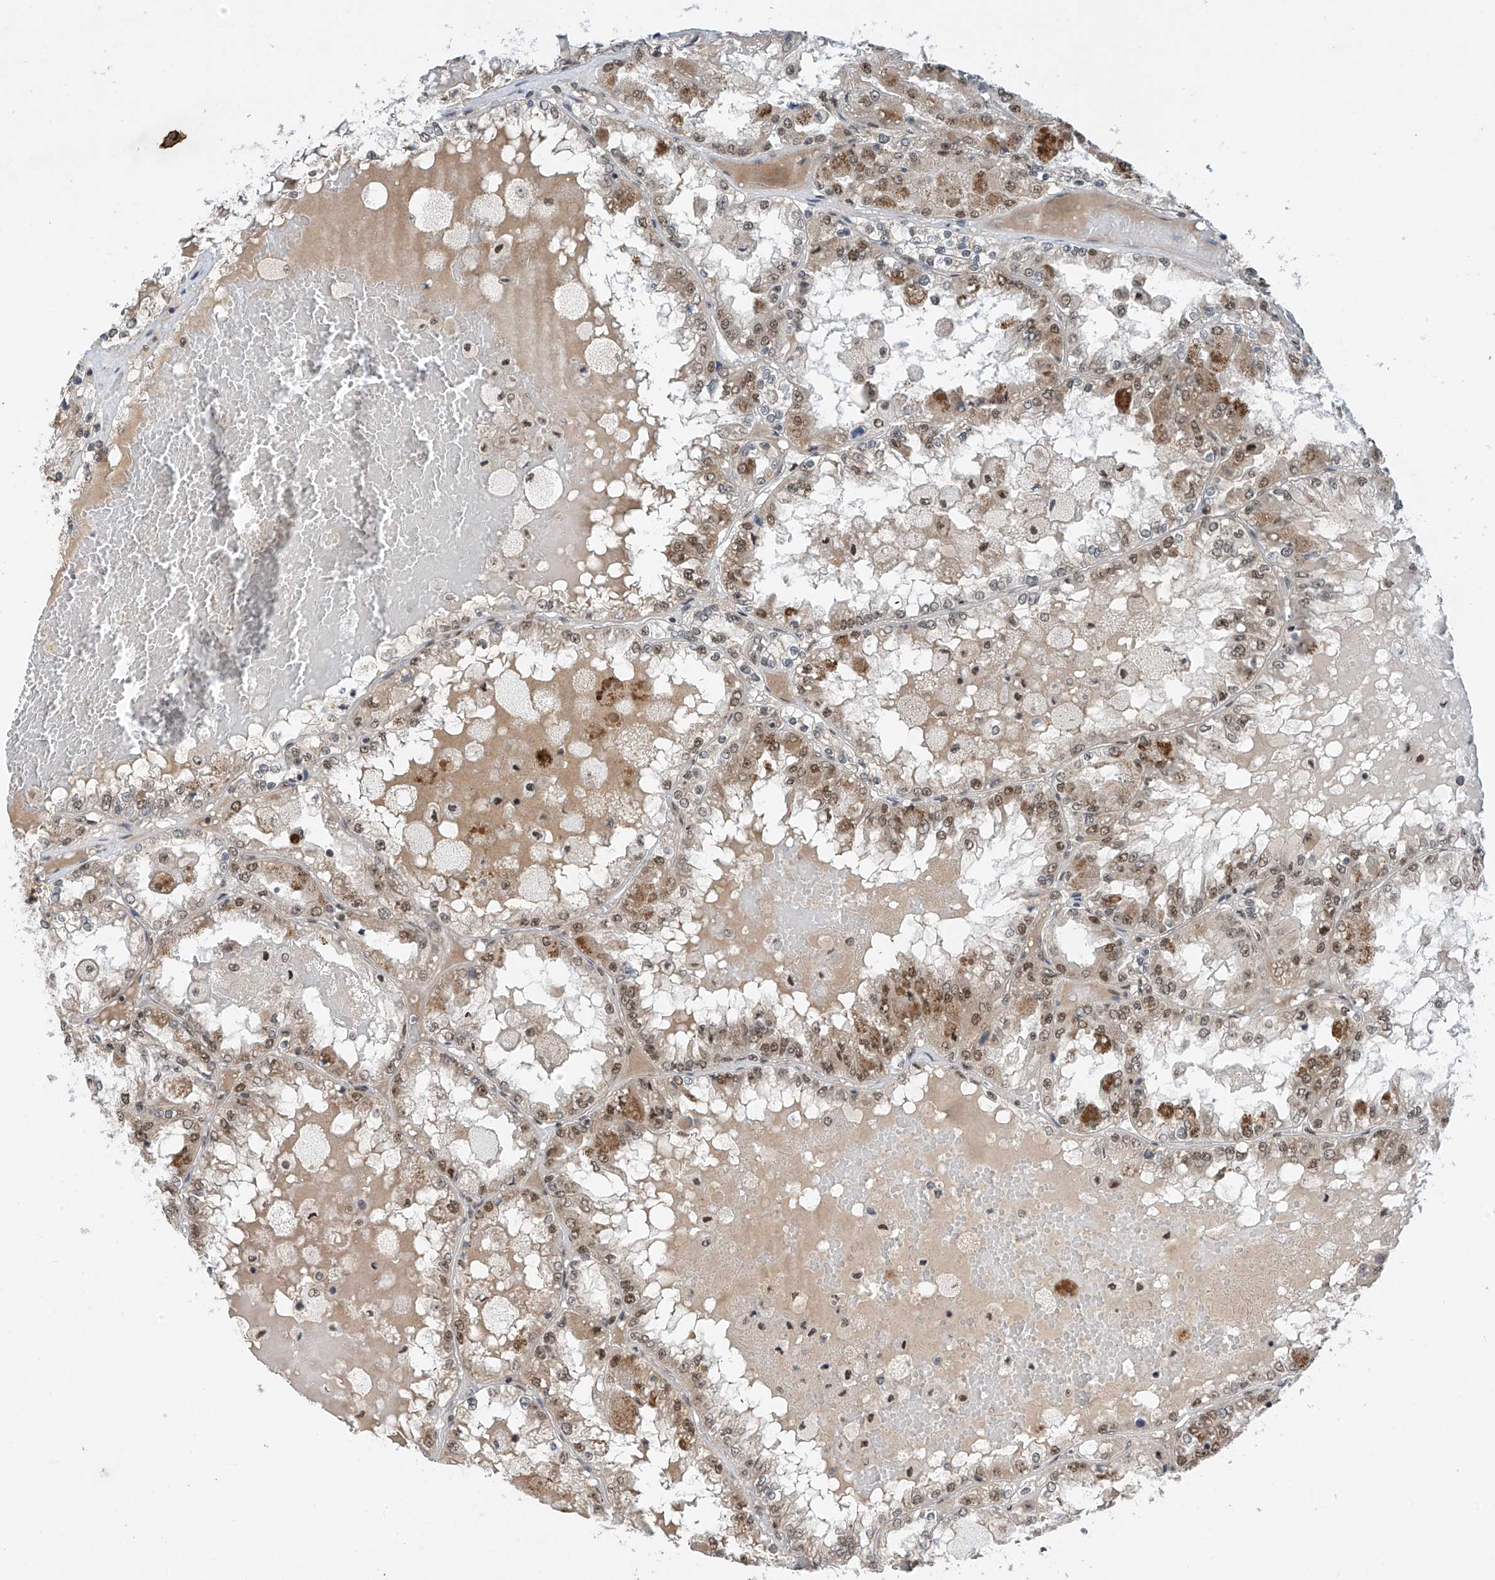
{"staining": {"intensity": "moderate", "quantity": ">75%", "location": "nuclear"}, "tissue": "renal cancer", "cell_type": "Tumor cells", "image_type": "cancer", "snomed": [{"axis": "morphology", "description": "Adenocarcinoma, NOS"}, {"axis": "topography", "description": "Kidney"}], "caption": "Protein staining displays moderate nuclear staining in about >75% of tumor cells in renal cancer (adenocarcinoma).", "gene": "RPAIN", "patient": {"sex": "female", "age": 56}}